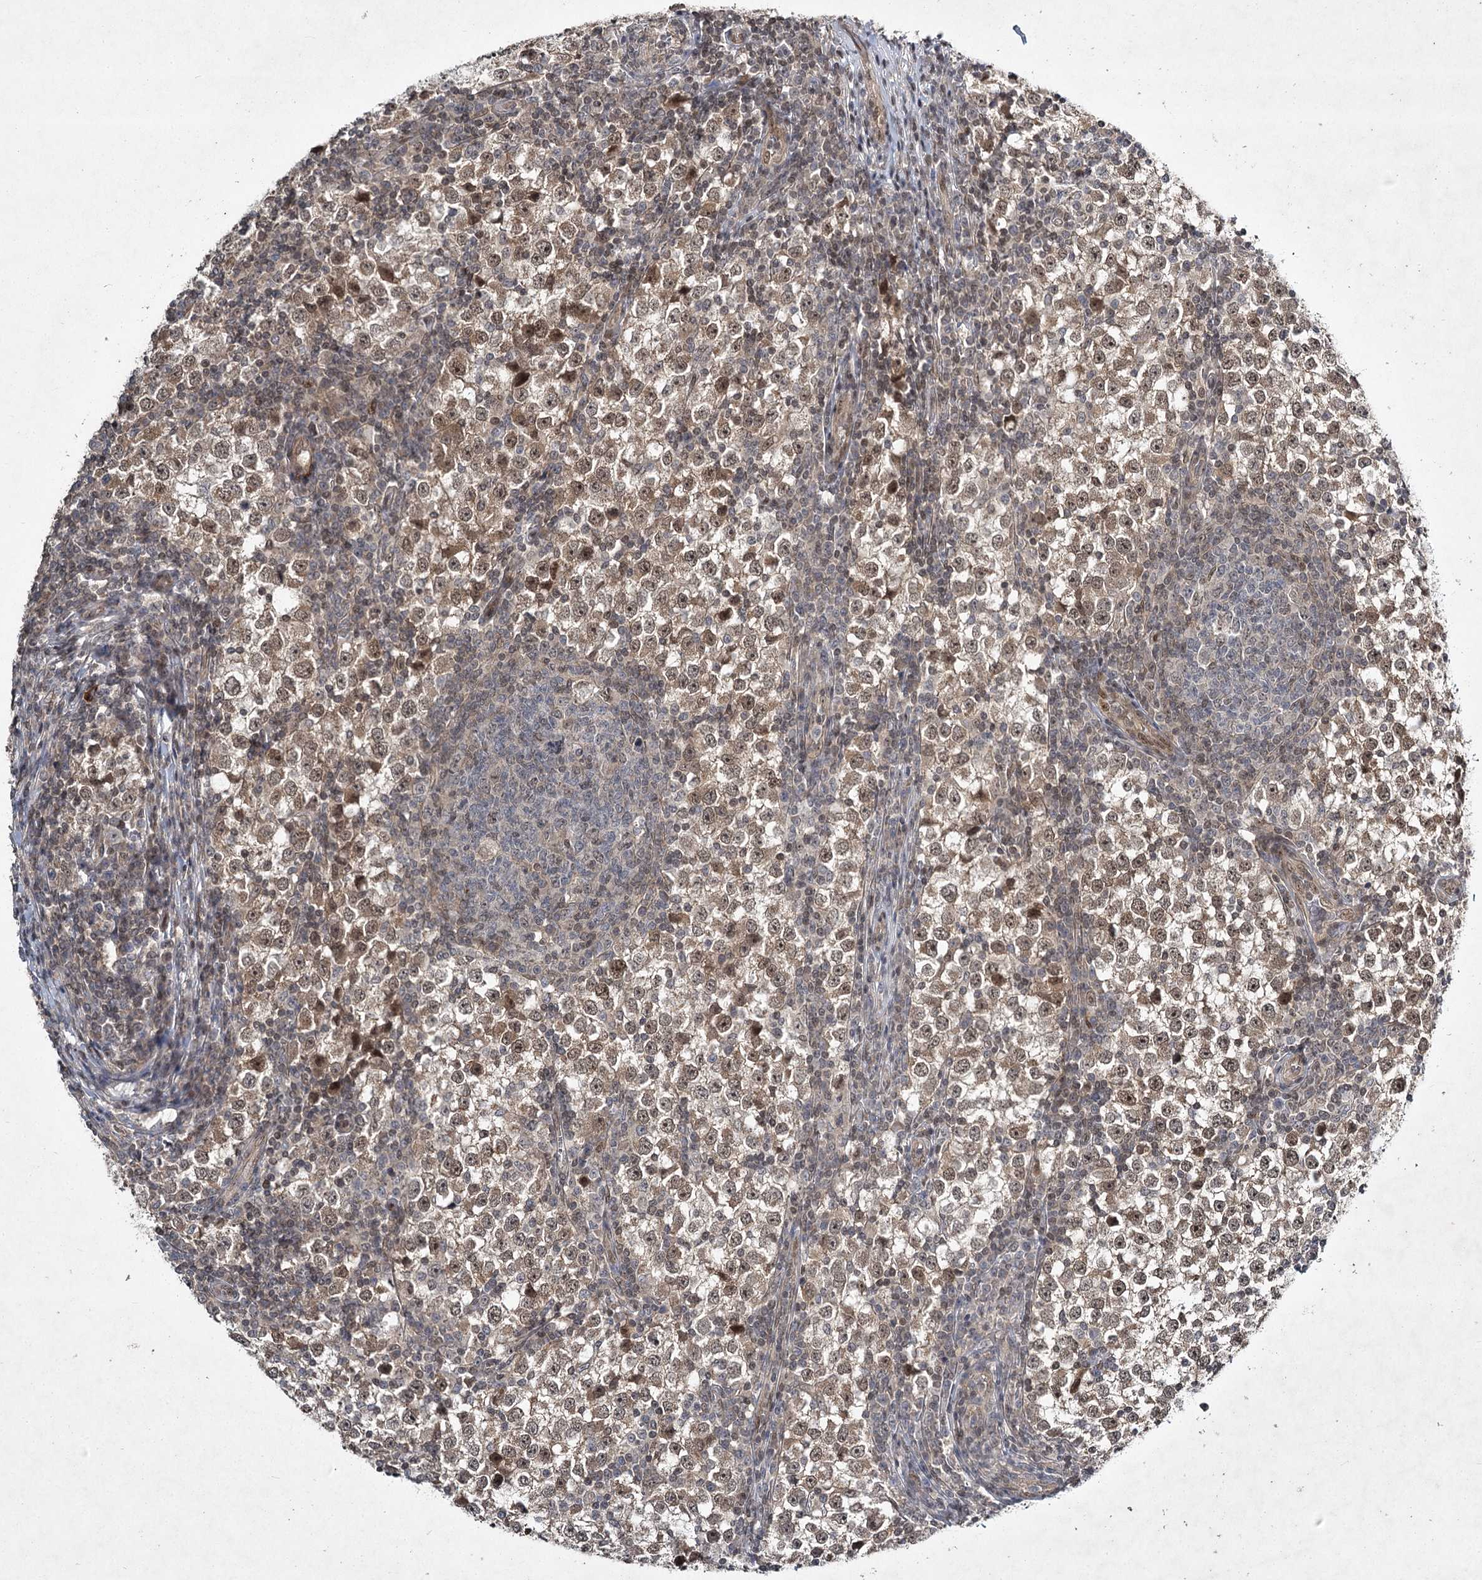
{"staining": {"intensity": "moderate", "quantity": ">75%", "location": "nuclear"}, "tissue": "testis cancer", "cell_type": "Tumor cells", "image_type": "cancer", "snomed": [{"axis": "morphology", "description": "Seminoma, NOS"}, {"axis": "topography", "description": "Testis"}], "caption": "A brown stain shows moderate nuclear expression of a protein in human testis cancer tumor cells.", "gene": "DCUN1D4", "patient": {"sex": "male", "age": 65}}